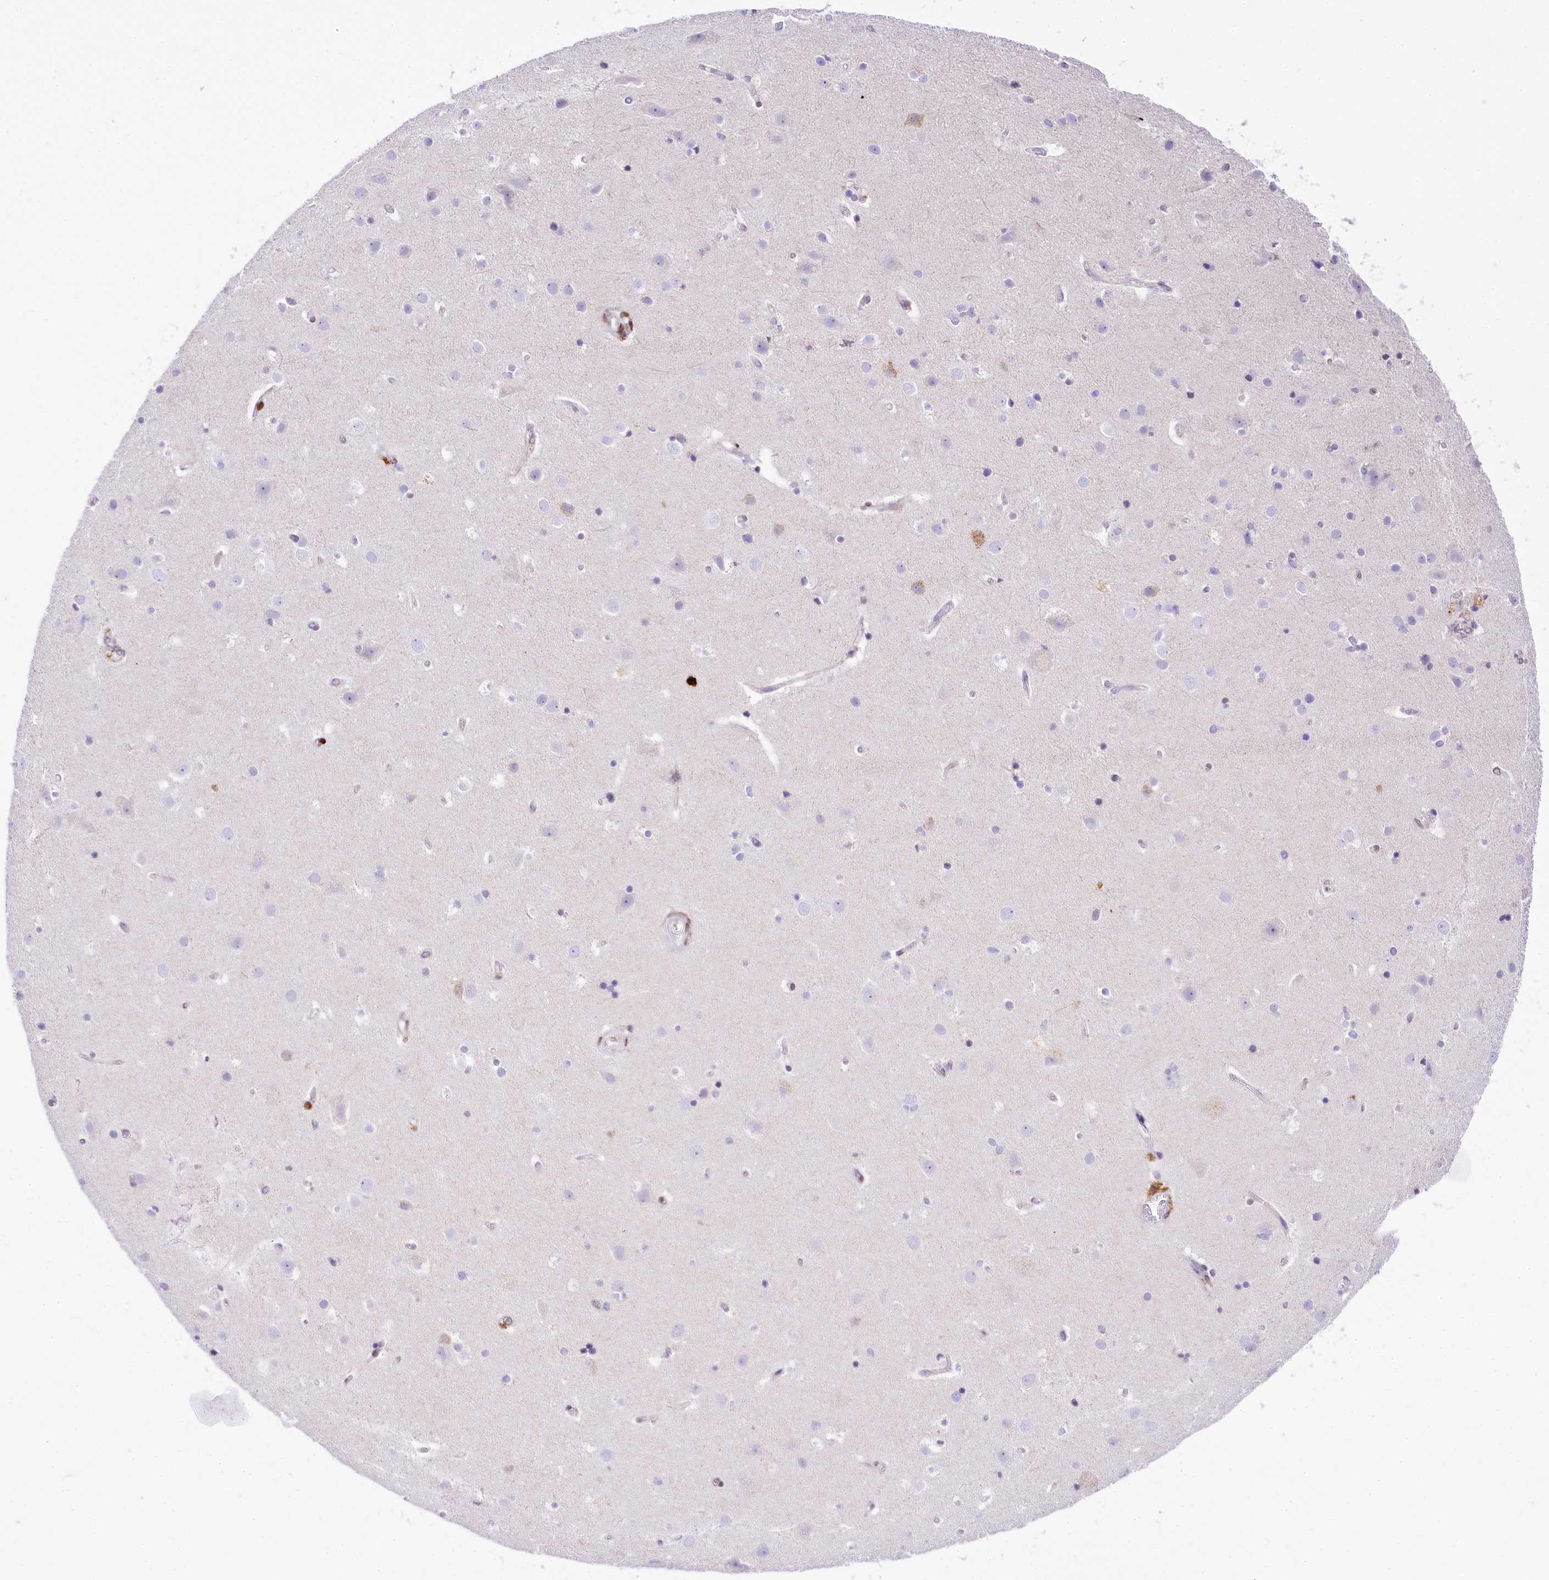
{"staining": {"intensity": "negative", "quantity": "none", "location": "none"}, "tissue": "cerebral cortex", "cell_type": "Endothelial cells", "image_type": "normal", "snomed": [{"axis": "morphology", "description": "Normal tissue, NOS"}, {"axis": "topography", "description": "Cerebral cortex"}], "caption": "IHC photomicrograph of unremarkable cerebral cortex: cerebral cortex stained with DAB demonstrates no significant protein expression in endothelial cells.", "gene": "PPIP5K2", "patient": {"sex": "male", "age": 54}}